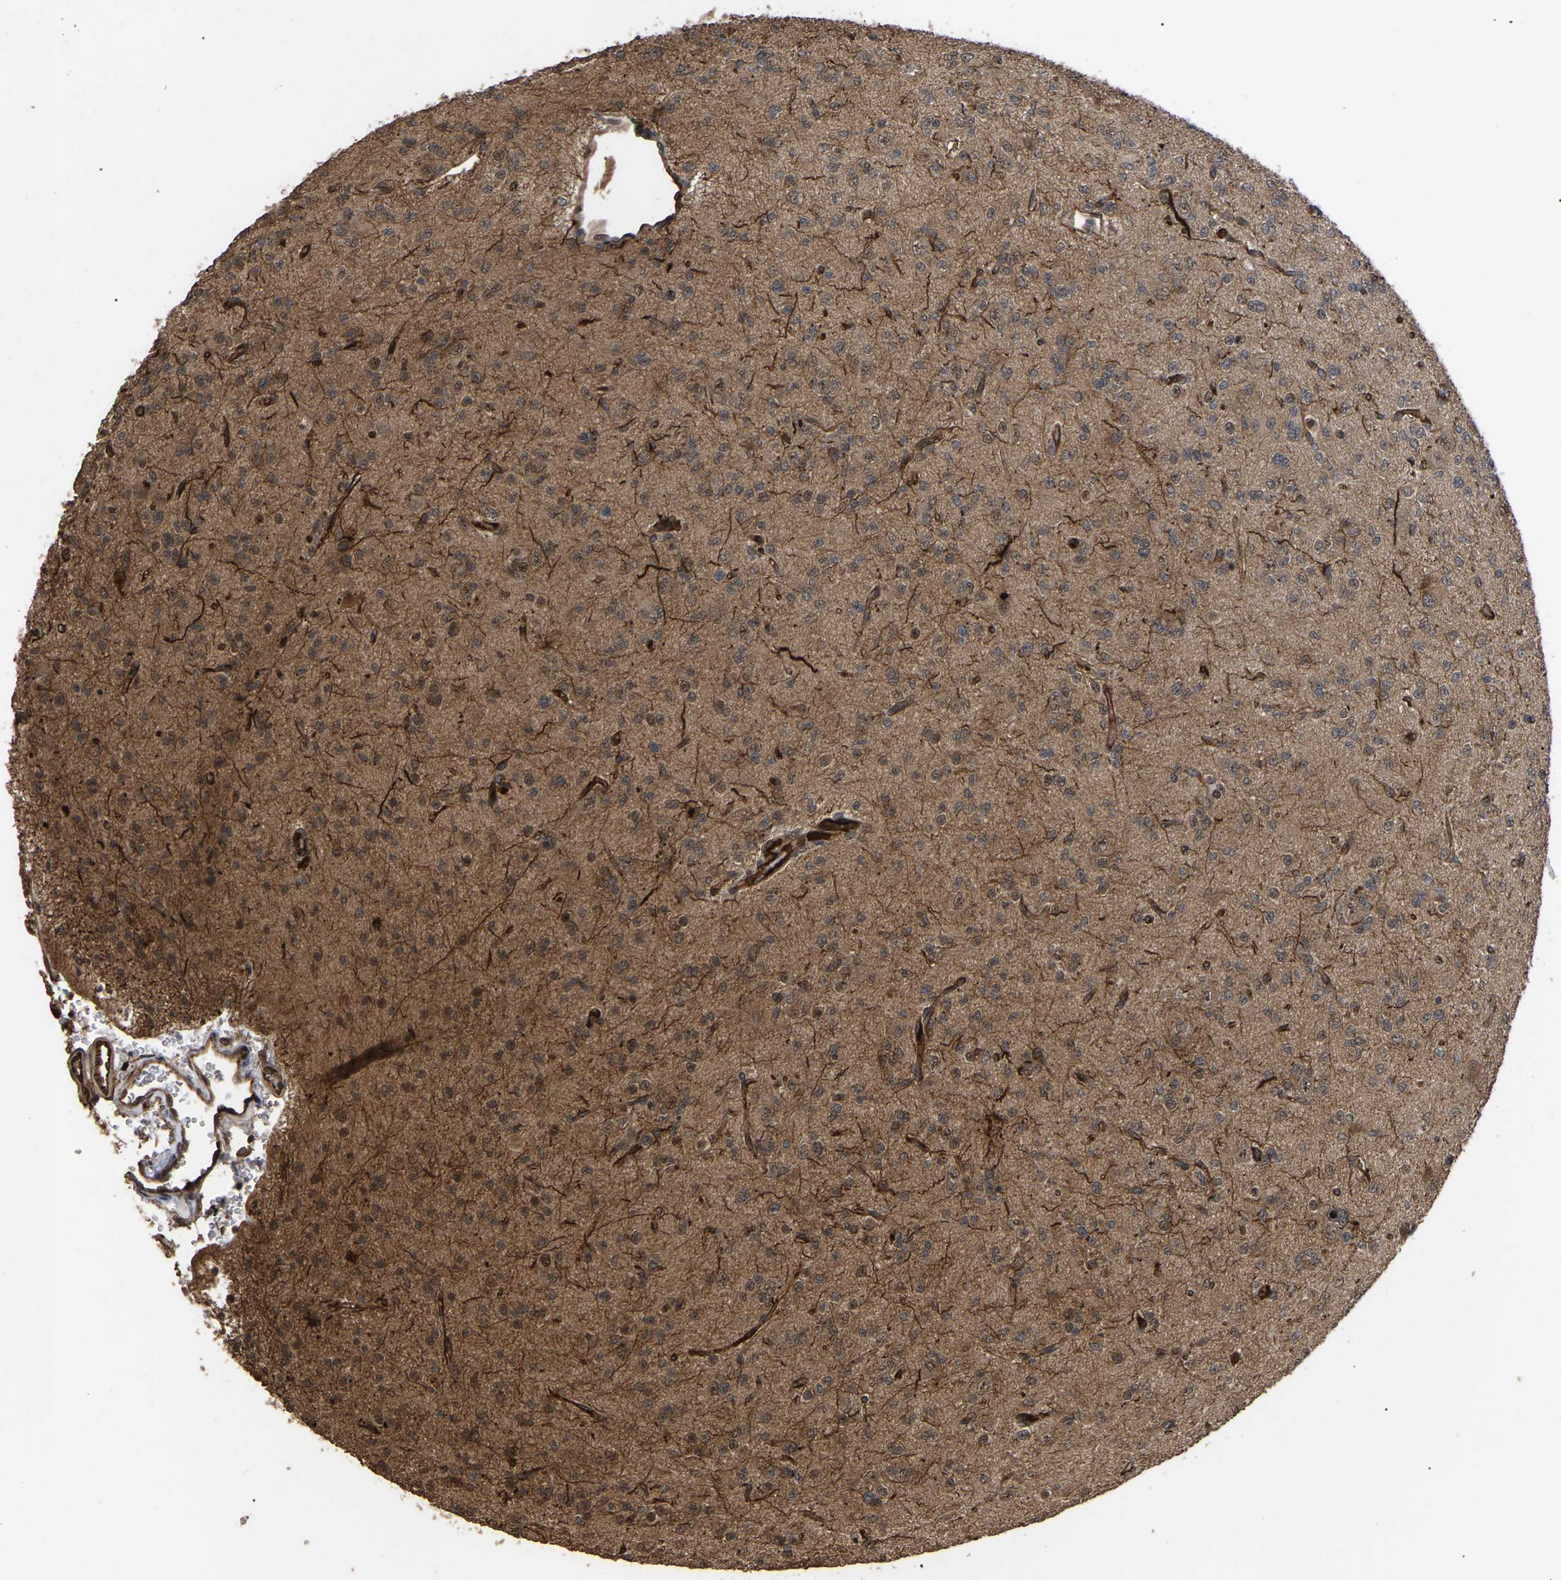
{"staining": {"intensity": "moderate", "quantity": ">75%", "location": "cytoplasmic/membranous"}, "tissue": "glioma", "cell_type": "Tumor cells", "image_type": "cancer", "snomed": [{"axis": "morphology", "description": "Glioma, malignant, Low grade"}, {"axis": "topography", "description": "Brain"}], "caption": "Protein staining of glioma tissue displays moderate cytoplasmic/membranous staining in about >75% of tumor cells.", "gene": "FAM161B", "patient": {"sex": "male", "age": 38}}